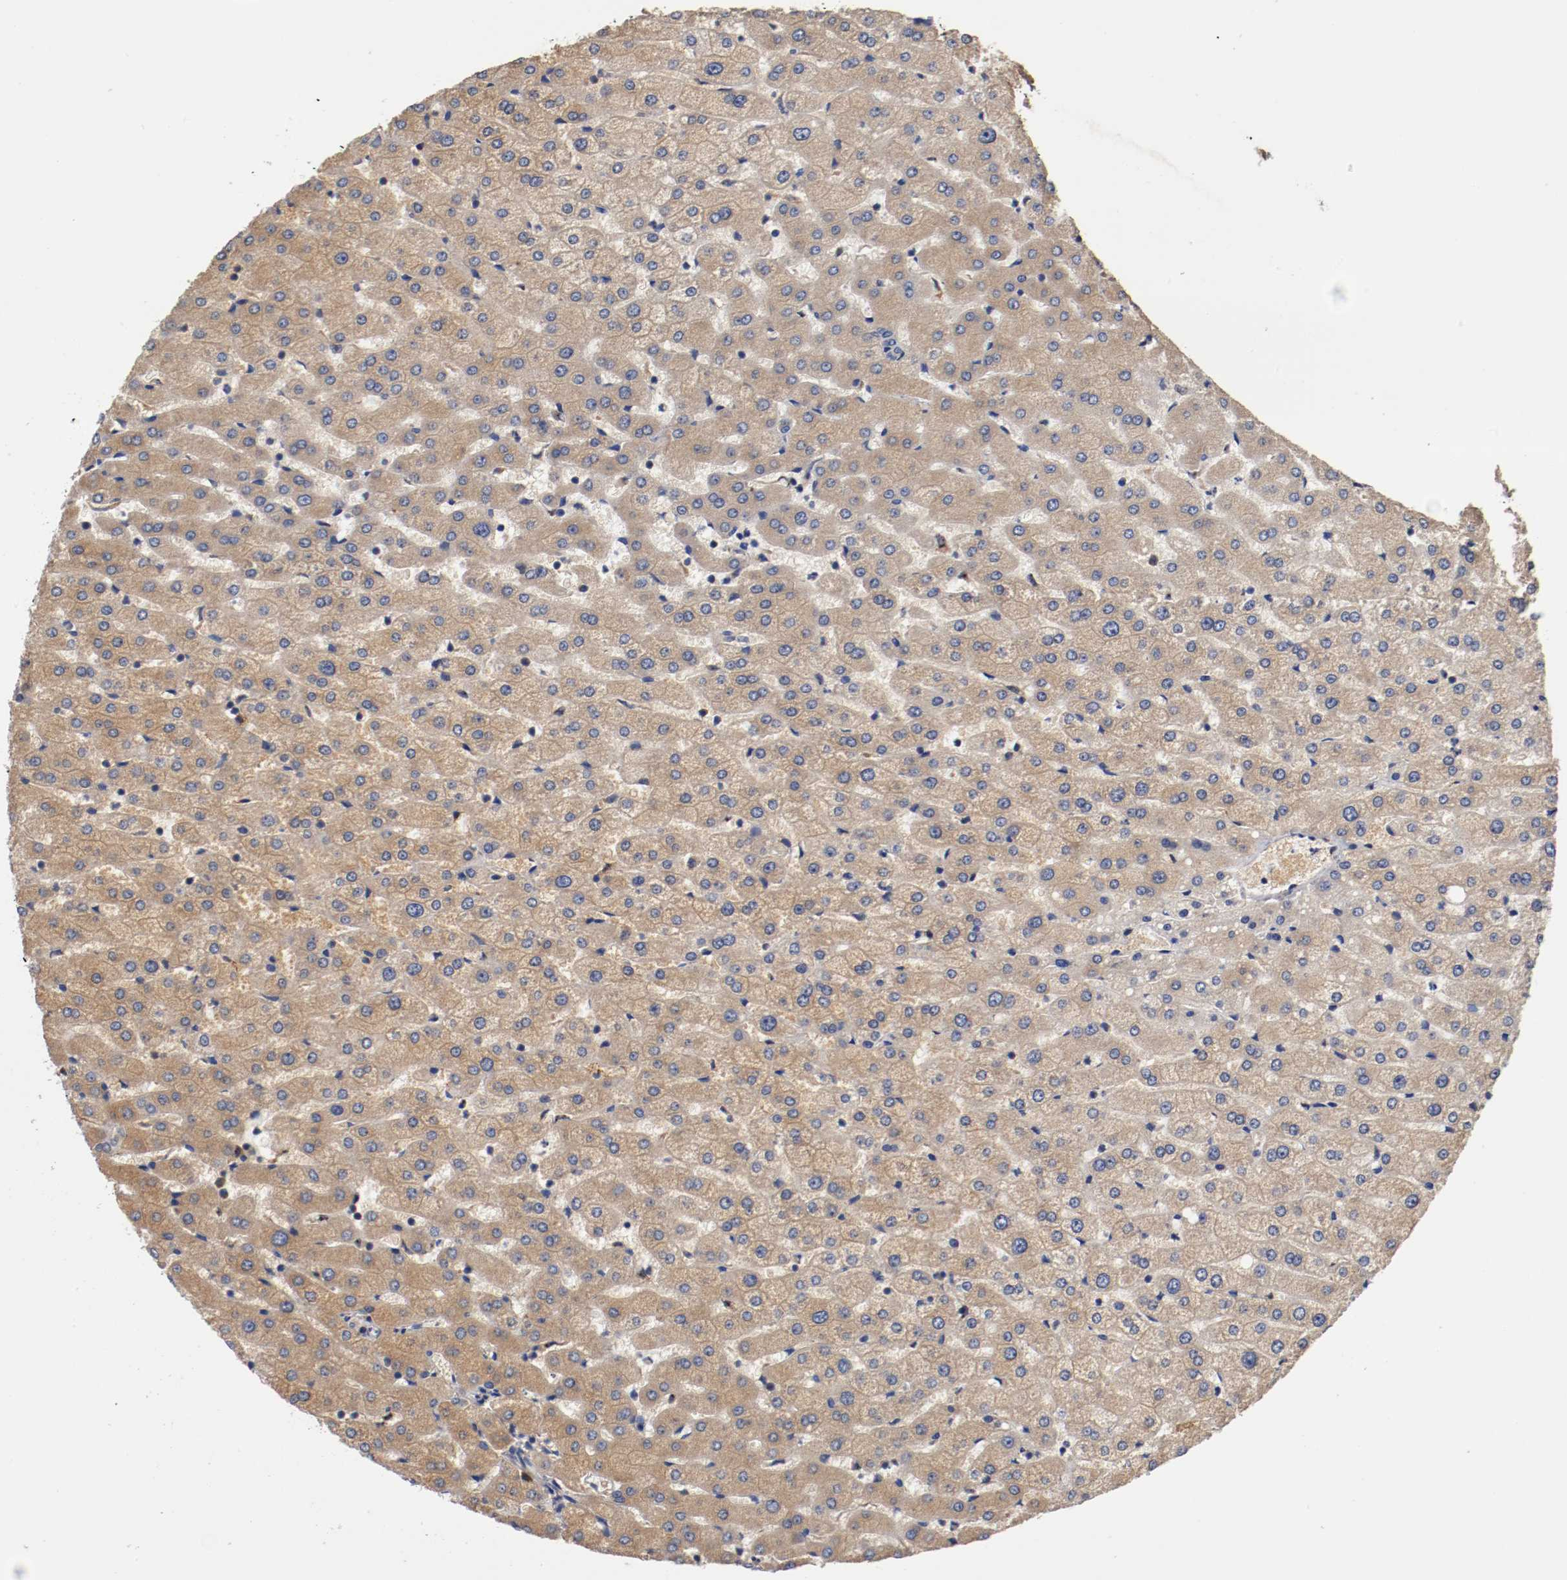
{"staining": {"intensity": "weak", "quantity": "25%-75%", "location": "cytoplasmic/membranous"}, "tissue": "liver", "cell_type": "Cholangiocytes", "image_type": "normal", "snomed": [{"axis": "morphology", "description": "Normal tissue, NOS"}, {"axis": "morphology", "description": "Fibrosis, NOS"}, {"axis": "topography", "description": "Liver"}], "caption": "DAB immunohistochemical staining of benign liver demonstrates weak cytoplasmic/membranous protein expression in about 25%-75% of cholangiocytes. The protein is shown in brown color, while the nuclei are stained blue.", "gene": "TNFSF12", "patient": {"sex": "female", "age": 29}}